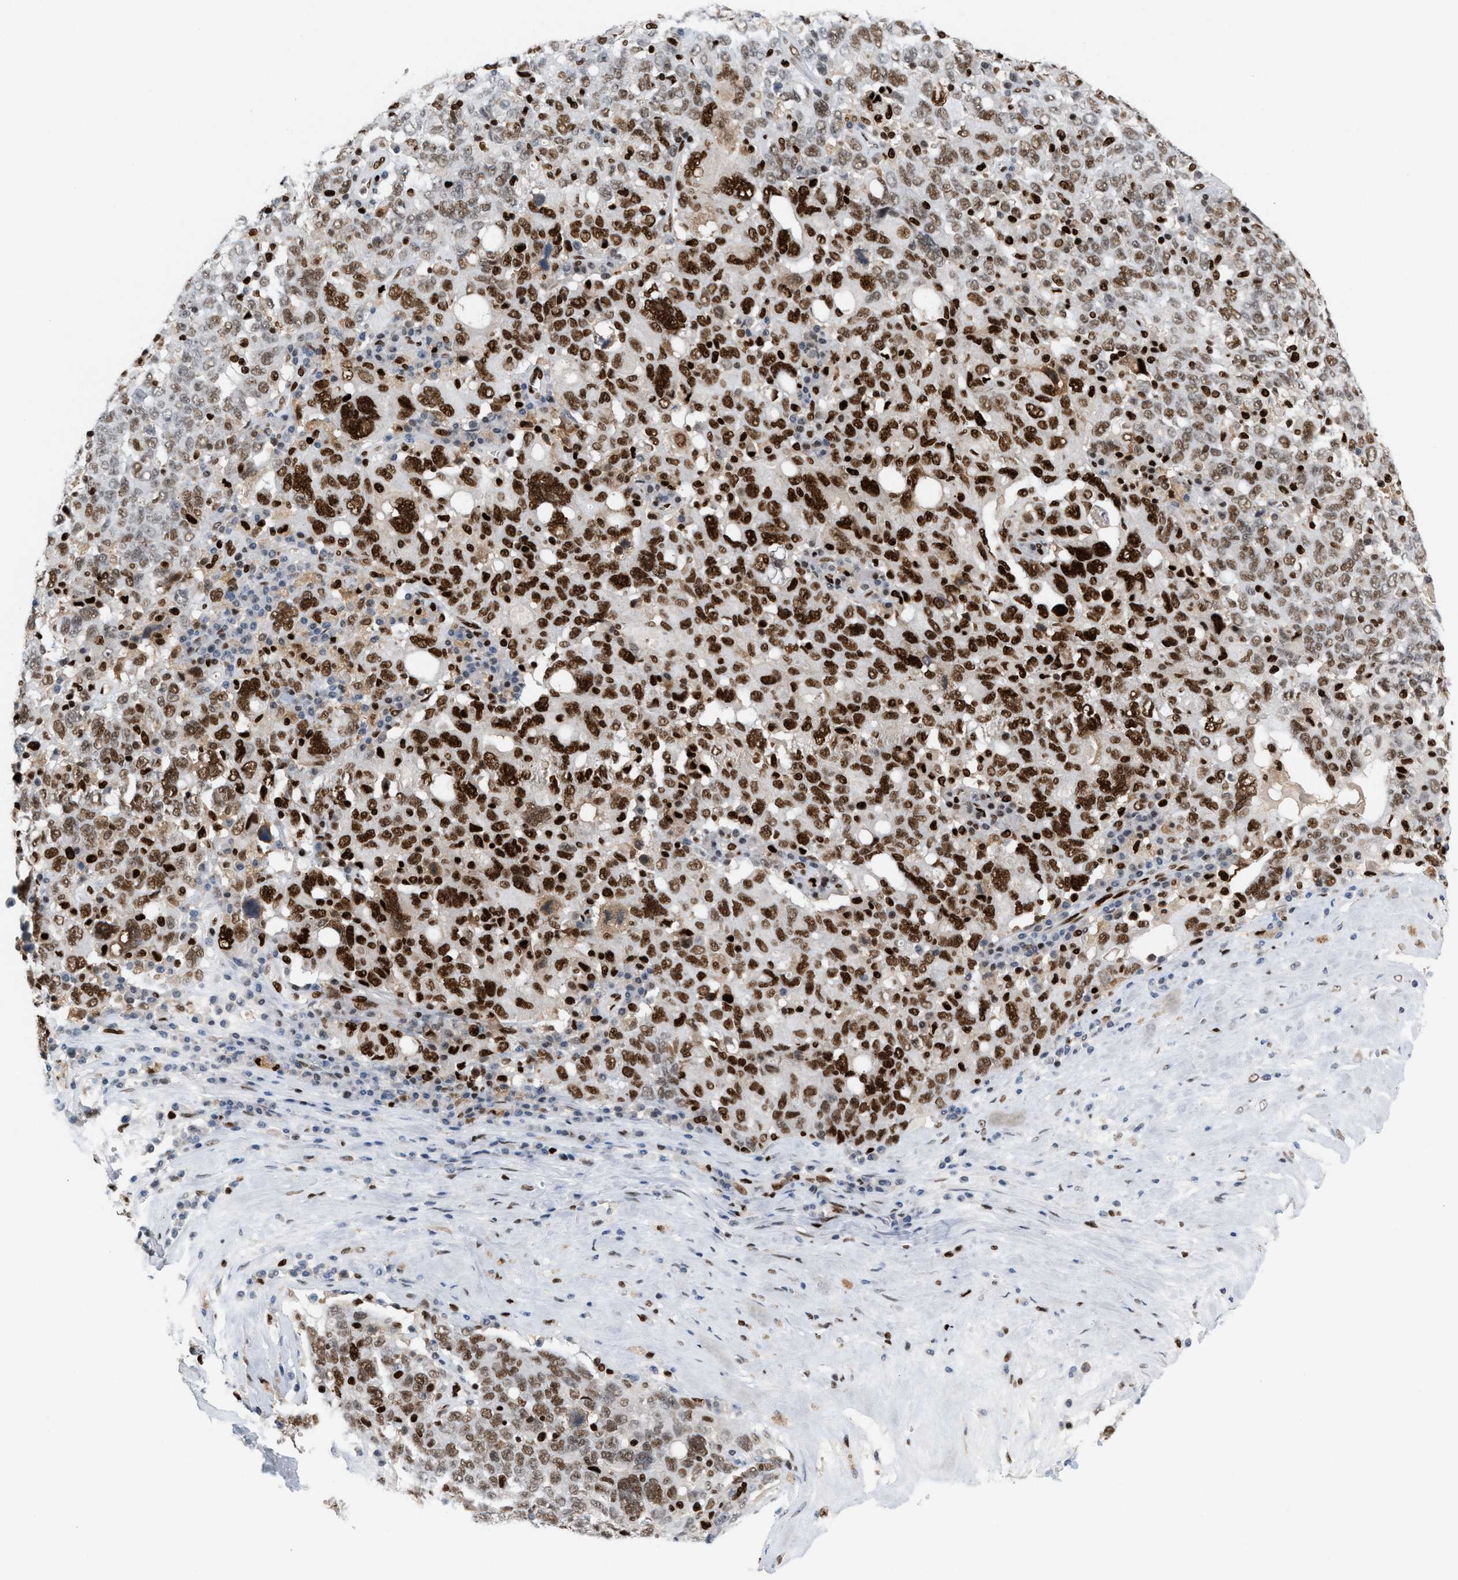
{"staining": {"intensity": "strong", "quantity": ">75%", "location": "nuclear"}, "tissue": "ovarian cancer", "cell_type": "Tumor cells", "image_type": "cancer", "snomed": [{"axis": "morphology", "description": "Carcinoma, endometroid"}, {"axis": "topography", "description": "Ovary"}], "caption": "Human ovarian cancer (endometroid carcinoma) stained with a protein marker displays strong staining in tumor cells.", "gene": "RNASEK-C17orf49", "patient": {"sex": "female", "age": 62}}